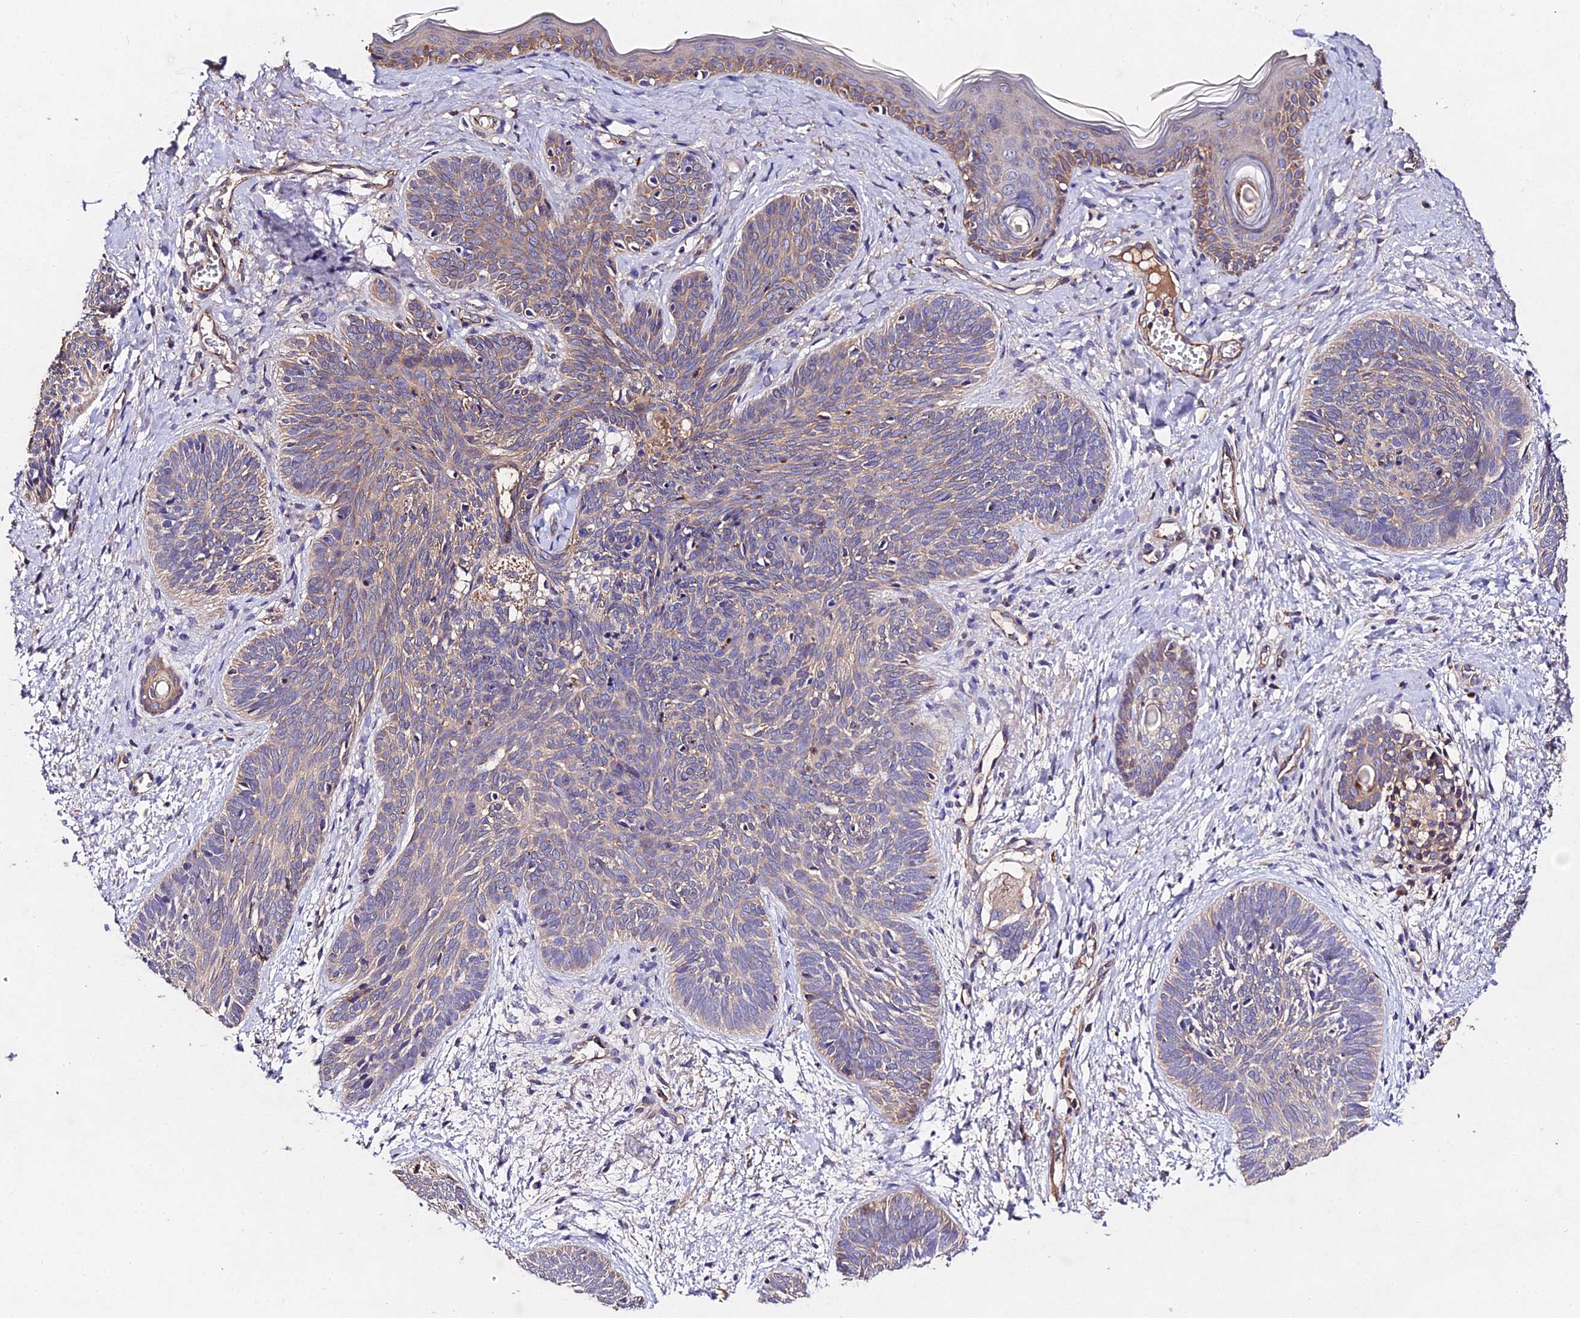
{"staining": {"intensity": "weak", "quantity": "25%-75%", "location": "cytoplasmic/membranous"}, "tissue": "skin cancer", "cell_type": "Tumor cells", "image_type": "cancer", "snomed": [{"axis": "morphology", "description": "Basal cell carcinoma"}, {"axis": "topography", "description": "Skin"}], "caption": "The histopathology image displays immunohistochemical staining of skin cancer (basal cell carcinoma). There is weak cytoplasmic/membranous expression is identified in approximately 25%-75% of tumor cells.", "gene": "AP3M2", "patient": {"sex": "female", "age": 81}}